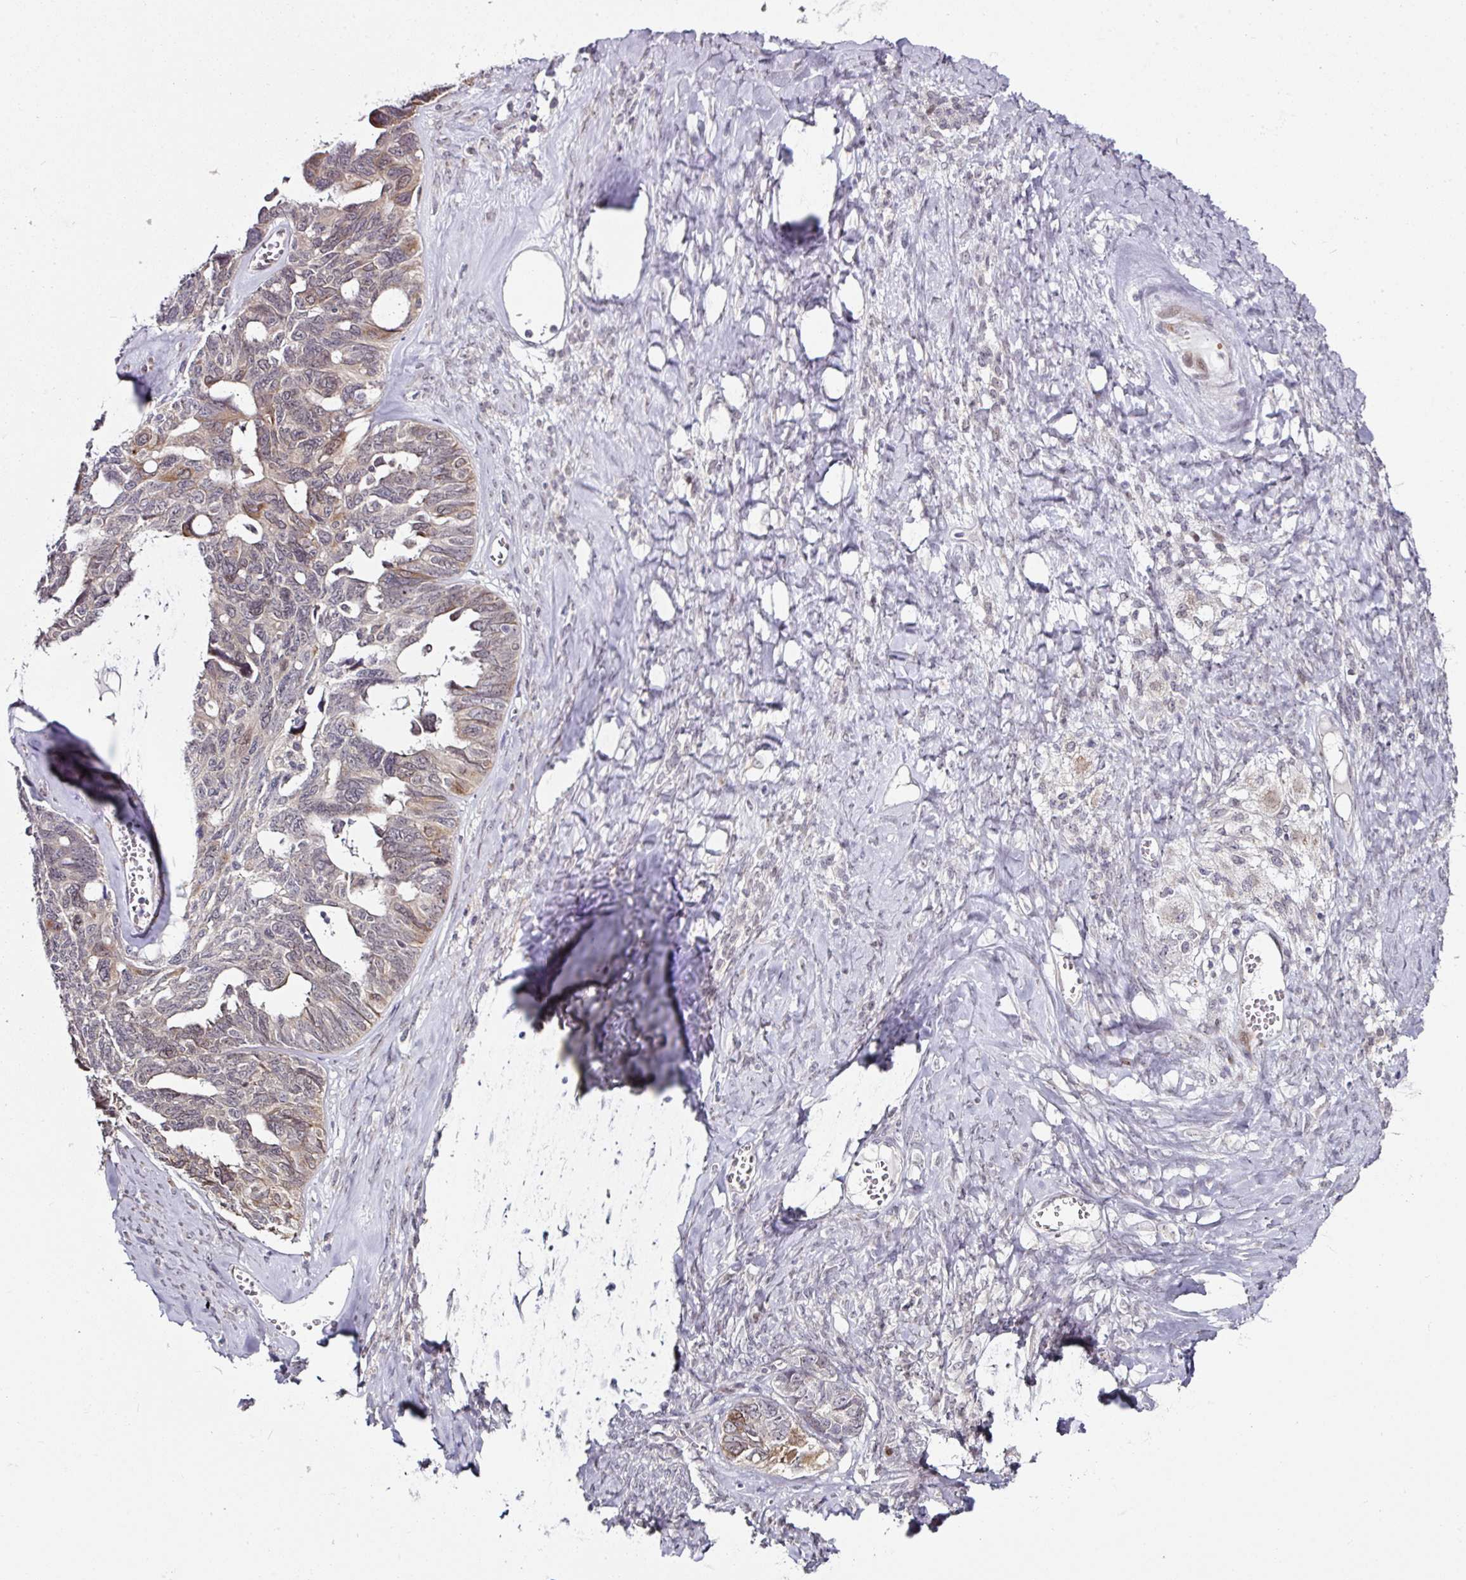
{"staining": {"intensity": "weak", "quantity": "<25%", "location": "cytoplasmic/membranous"}, "tissue": "ovarian cancer", "cell_type": "Tumor cells", "image_type": "cancer", "snomed": [{"axis": "morphology", "description": "Cystadenocarcinoma, serous, NOS"}, {"axis": "topography", "description": "Ovary"}], "caption": "DAB immunohistochemical staining of ovarian serous cystadenocarcinoma demonstrates no significant staining in tumor cells.", "gene": "APOLD1", "patient": {"sex": "female", "age": 79}}